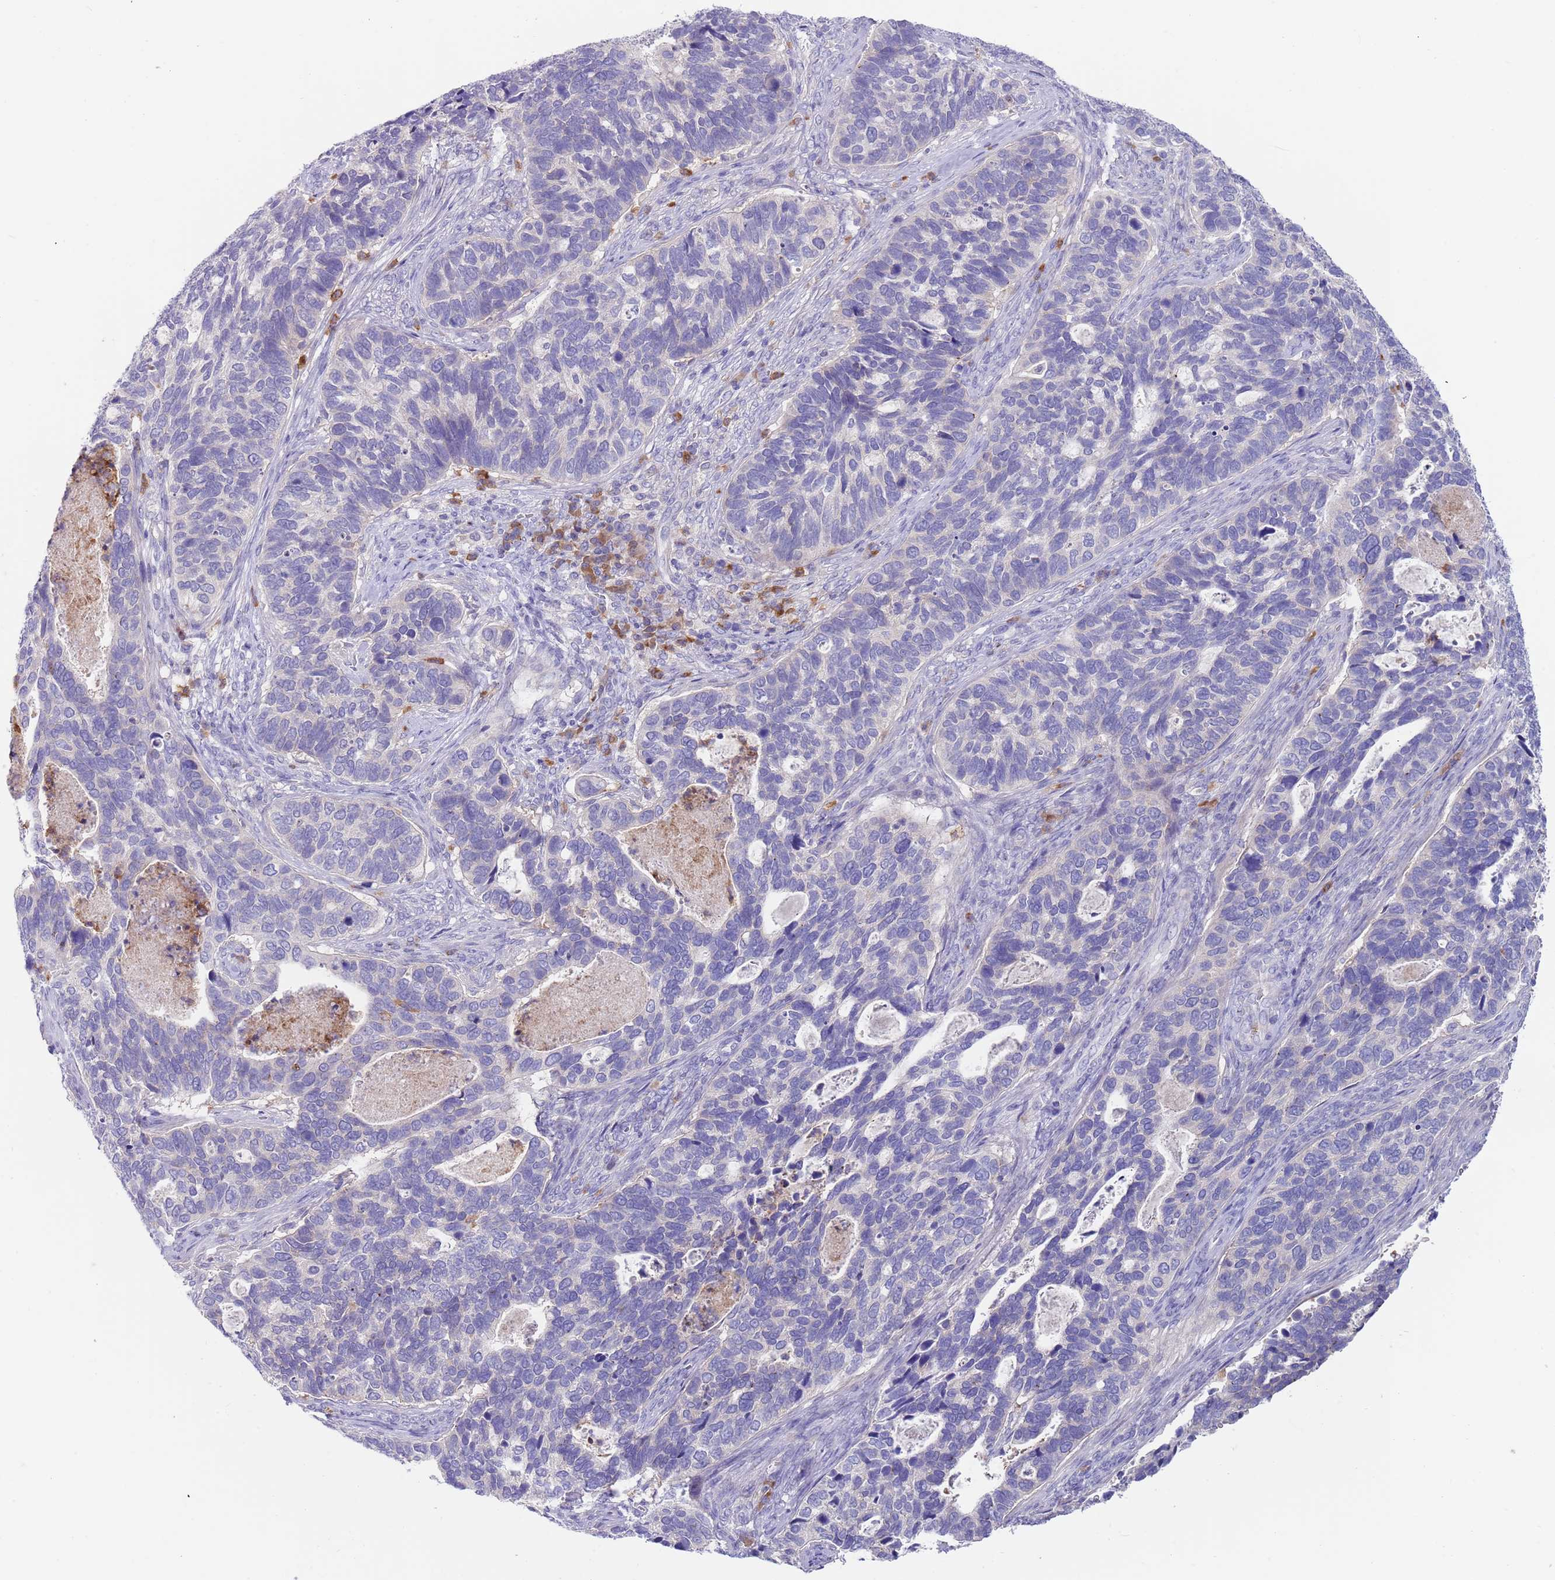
{"staining": {"intensity": "negative", "quantity": "none", "location": "none"}, "tissue": "cervical cancer", "cell_type": "Tumor cells", "image_type": "cancer", "snomed": [{"axis": "morphology", "description": "Squamous cell carcinoma, NOS"}, {"axis": "topography", "description": "Cervix"}], "caption": "A micrograph of cervical cancer stained for a protein shows no brown staining in tumor cells.", "gene": "TYW1", "patient": {"sex": "female", "age": 38}}